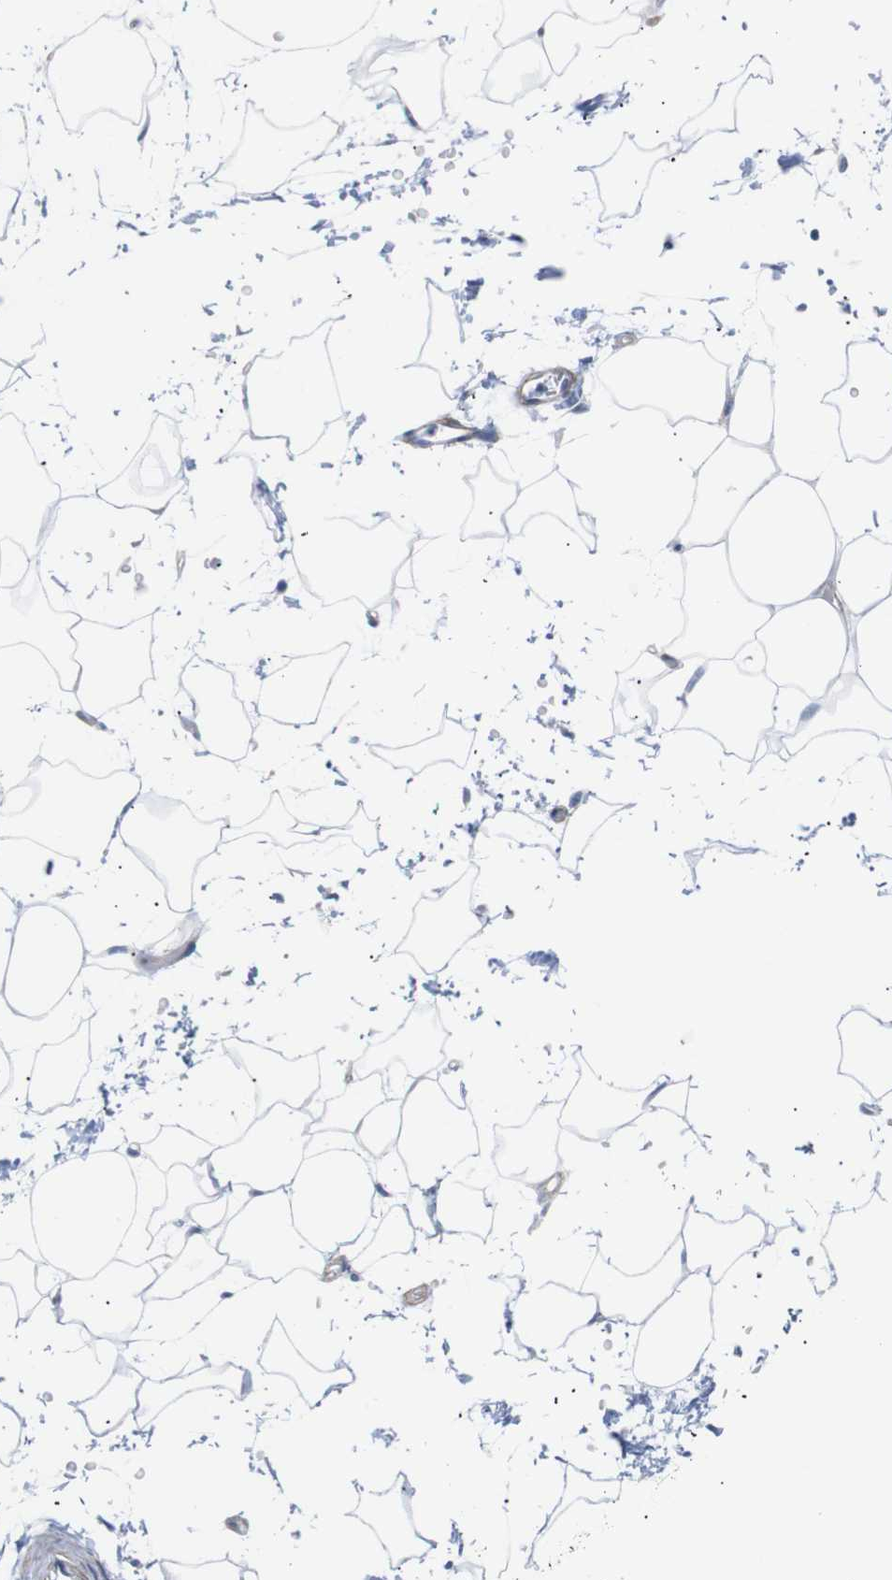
{"staining": {"intensity": "negative", "quantity": "none", "location": "none"}, "tissue": "adipose tissue", "cell_type": "Adipocytes", "image_type": "normal", "snomed": [{"axis": "morphology", "description": "Normal tissue, NOS"}, {"axis": "topography", "description": "Soft tissue"}], "caption": "Immunohistochemical staining of normal human adipose tissue demonstrates no significant positivity in adipocytes.", "gene": "STMN3", "patient": {"sex": "male", "age": 72}}